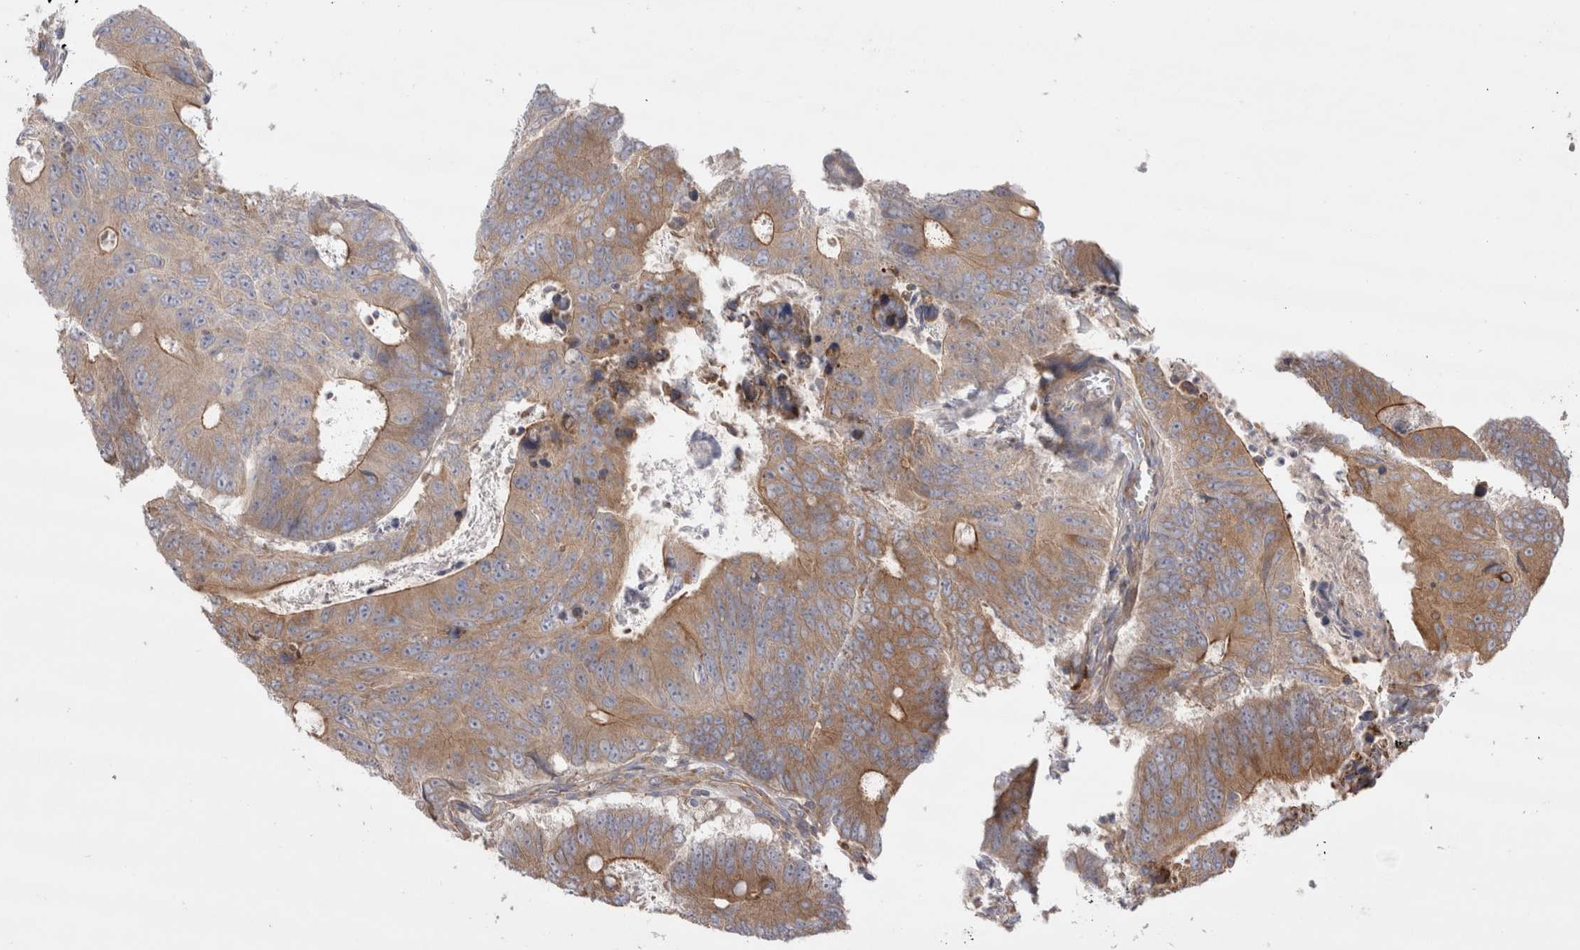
{"staining": {"intensity": "moderate", "quantity": ">75%", "location": "cytoplasmic/membranous"}, "tissue": "colorectal cancer", "cell_type": "Tumor cells", "image_type": "cancer", "snomed": [{"axis": "morphology", "description": "Adenocarcinoma, NOS"}, {"axis": "topography", "description": "Colon"}], "caption": "Moderate cytoplasmic/membranous expression is present in approximately >75% of tumor cells in colorectal cancer.", "gene": "PDCD10", "patient": {"sex": "male", "age": 87}}